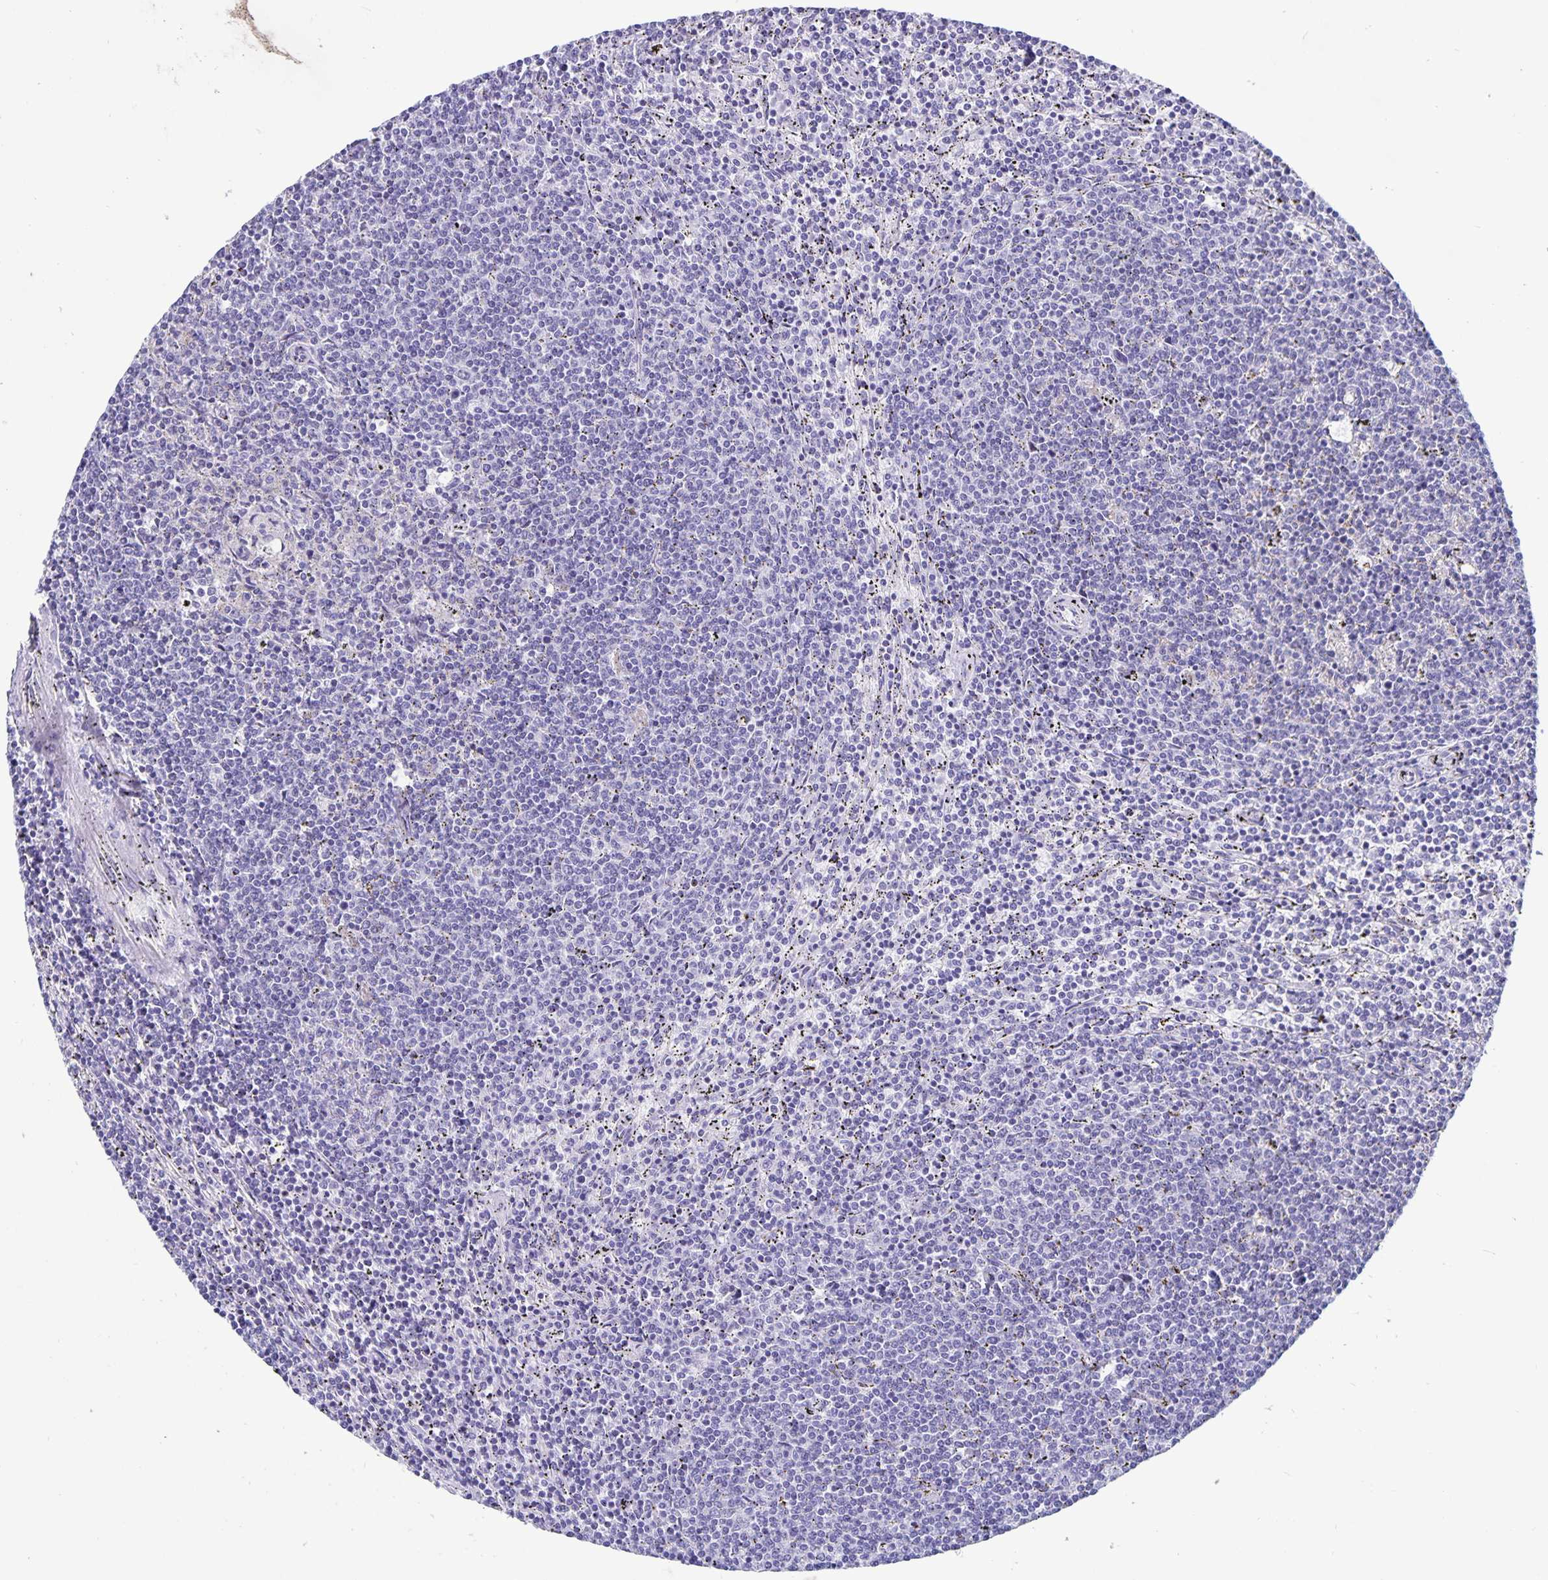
{"staining": {"intensity": "negative", "quantity": "none", "location": "none"}, "tissue": "lymphoma", "cell_type": "Tumor cells", "image_type": "cancer", "snomed": [{"axis": "morphology", "description": "Malignant lymphoma, non-Hodgkin's type, Low grade"}, {"axis": "topography", "description": "Spleen"}], "caption": "Histopathology image shows no significant protein expression in tumor cells of lymphoma.", "gene": "BPIFA3", "patient": {"sex": "female", "age": 50}}